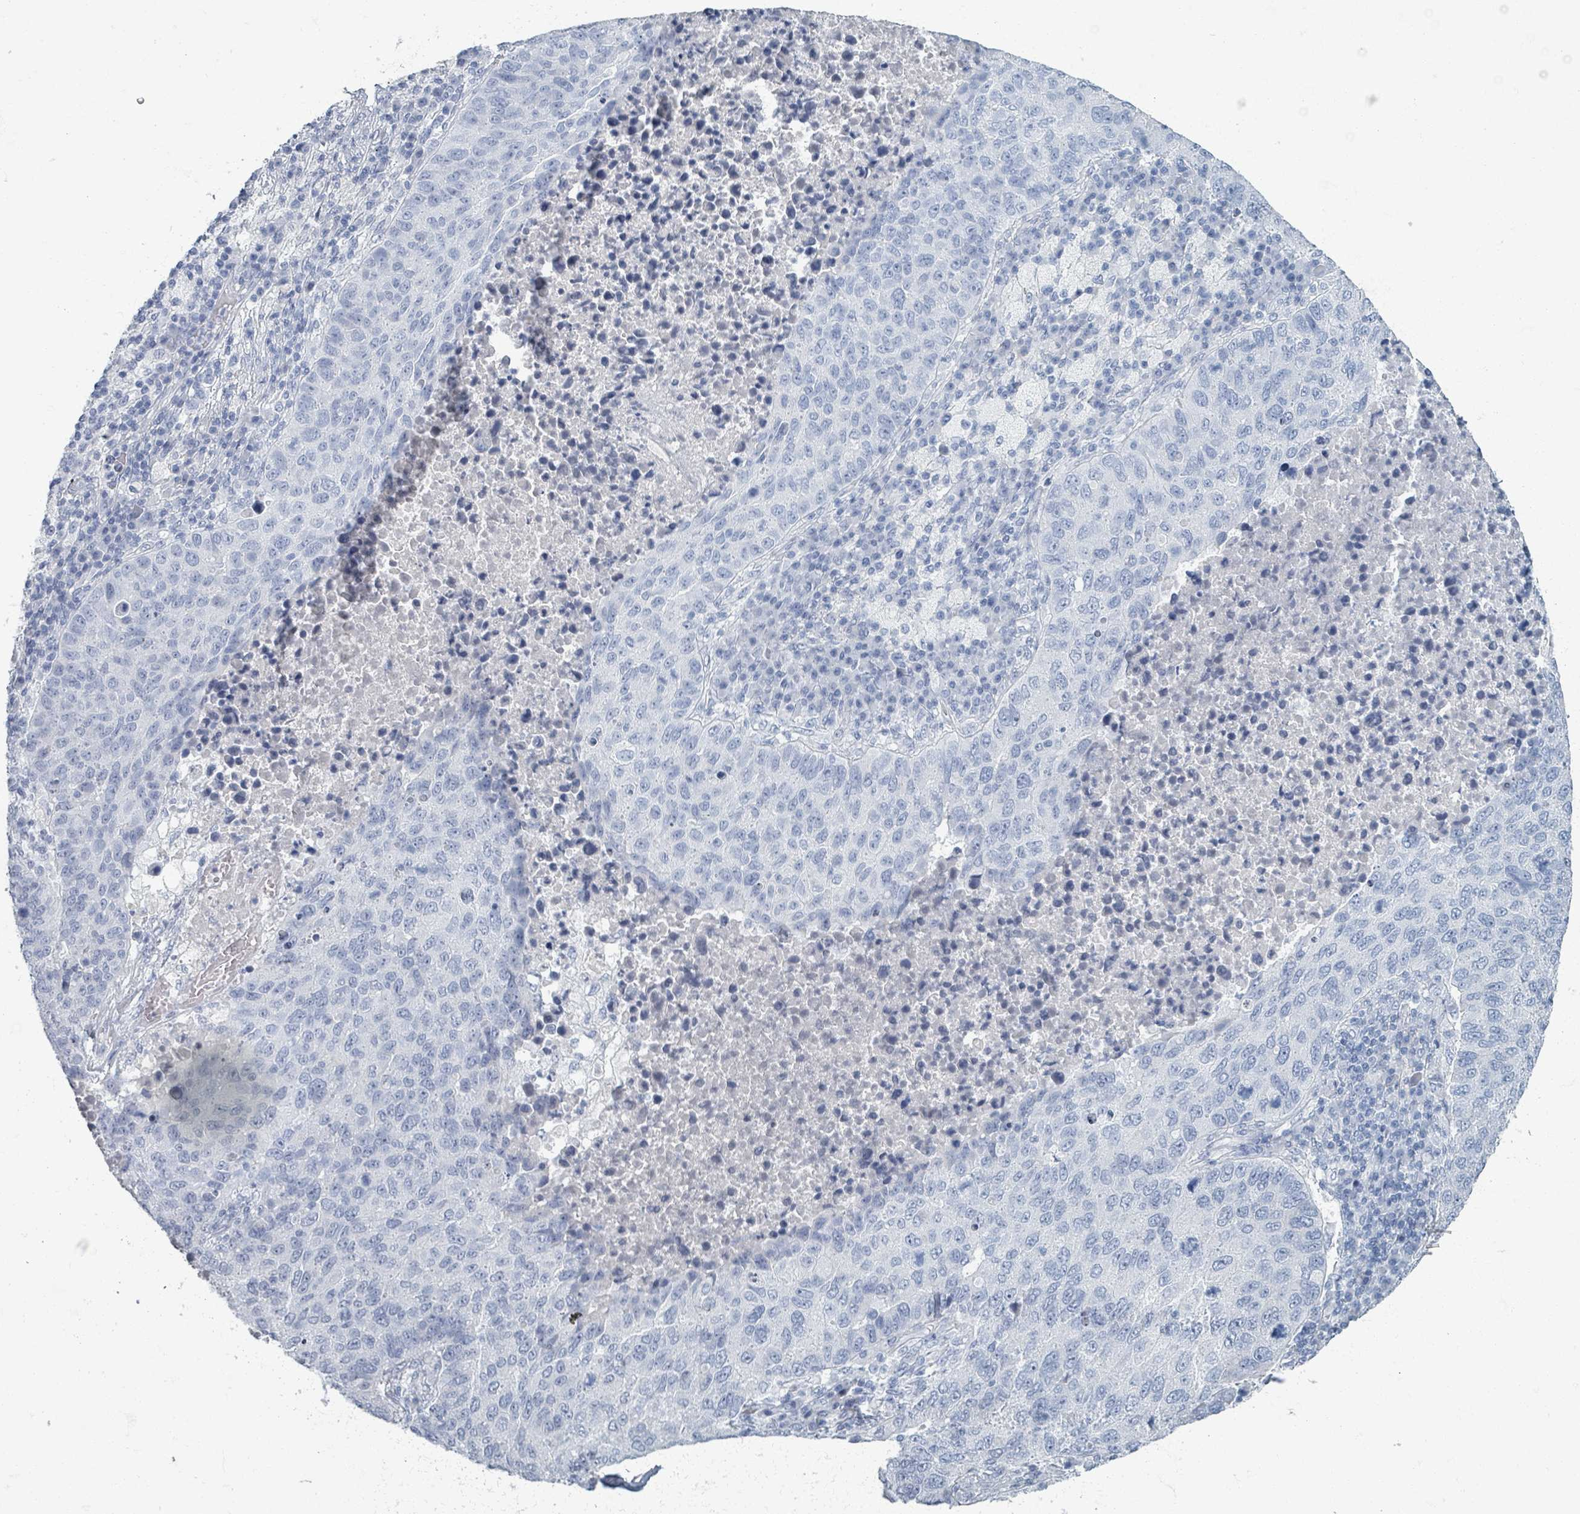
{"staining": {"intensity": "negative", "quantity": "none", "location": "none"}, "tissue": "lung cancer", "cell_type": "Tumor cells", "image_type": "cancer", "snomed": [{"axis": "morphology", "description": "Squamous cell carcinoma, NOS"}, {"axis": "topography", "description": "Lung"}], "caption": "Immunohistochemical staining of squamous cell carcinoma (lung) demonstrates no significant positivity in tumor cells.", "gene": "TAS2R1", "patient": {"sex": "male", "age": 73}}